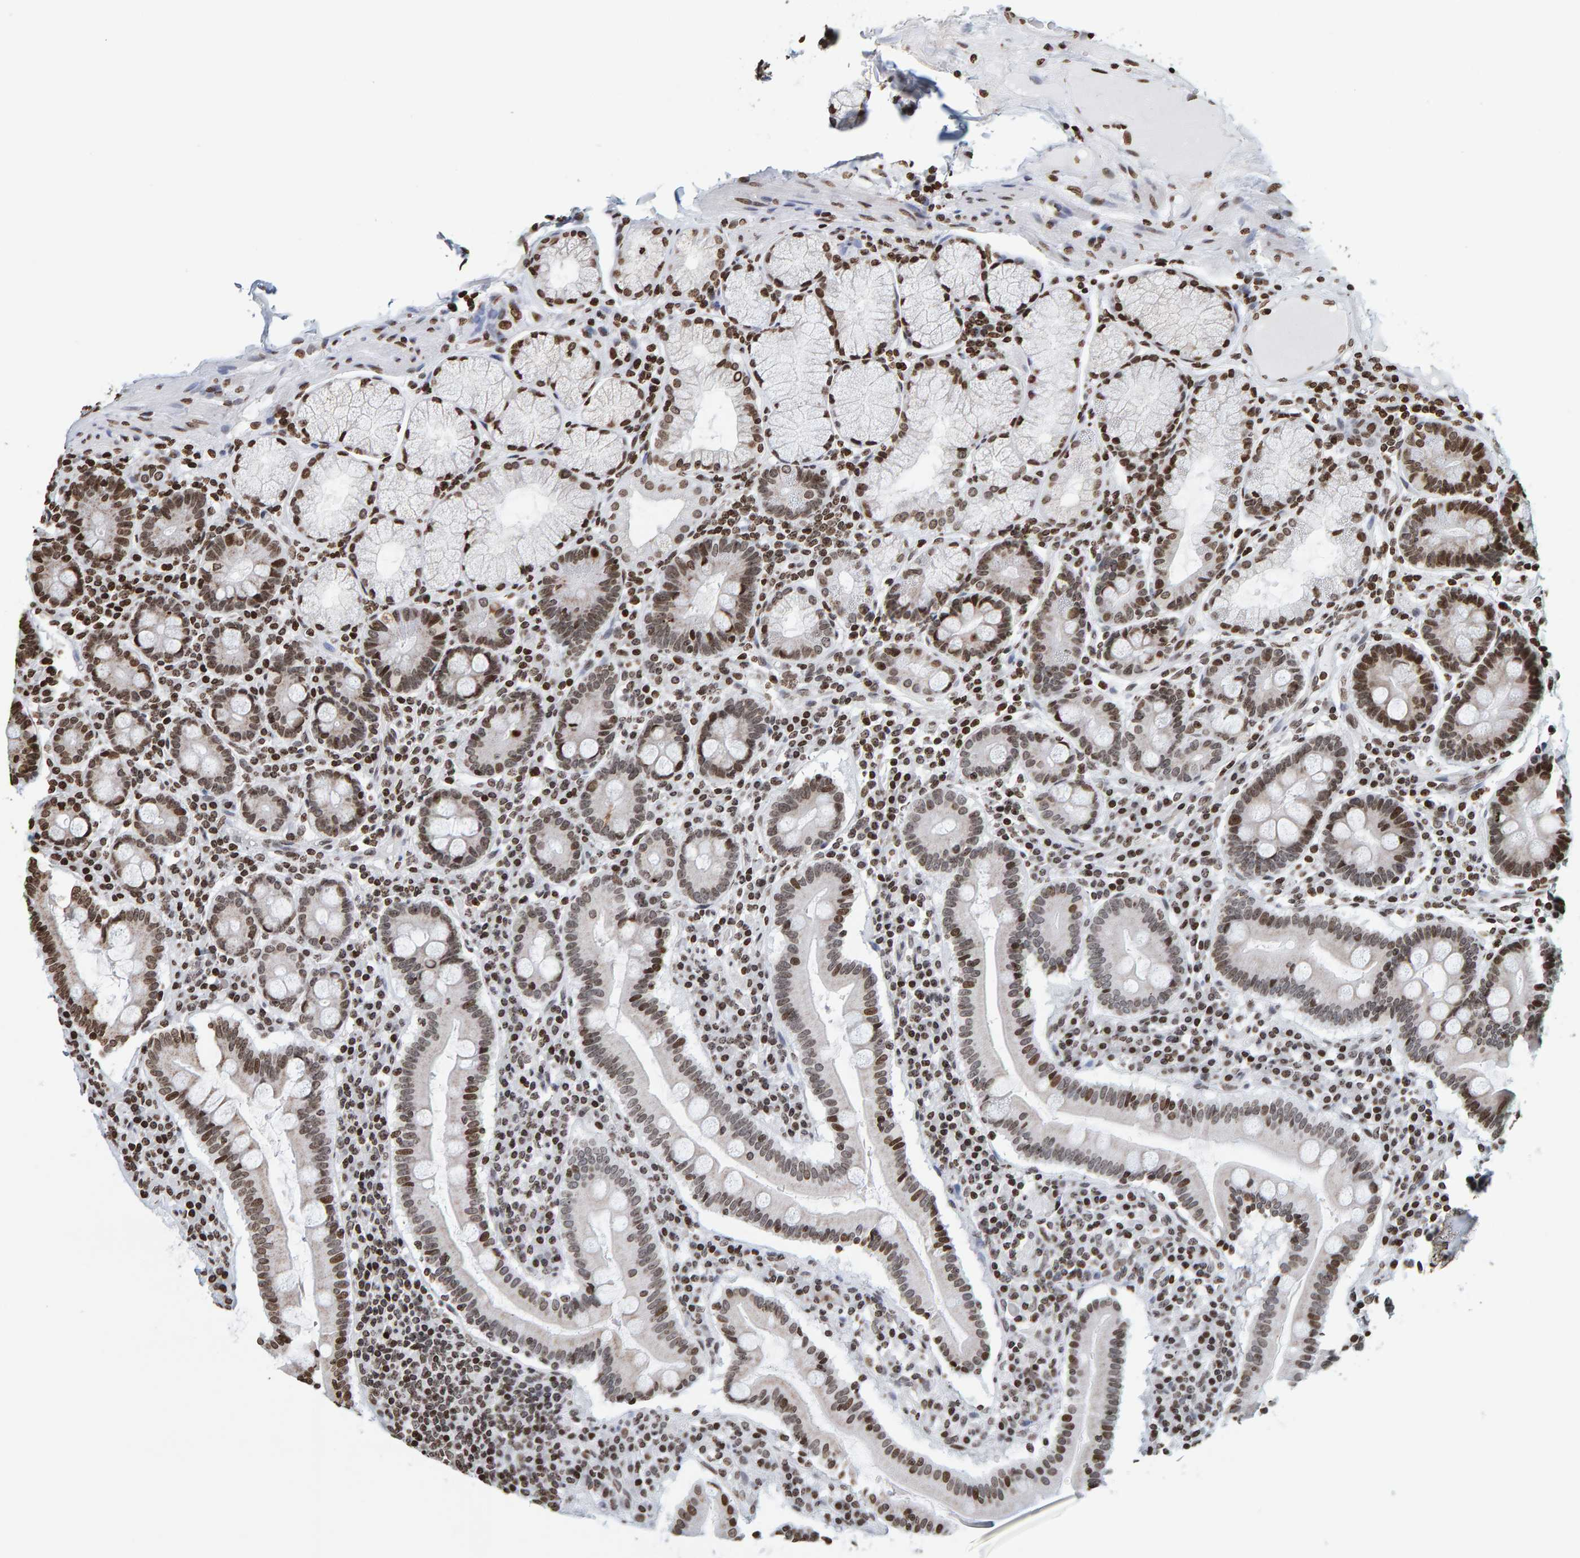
{"staining": {"intensity": "strong", "quantity": ">75%", "location": "nuclear"}, "tissue": "duodenum", "cell_type": "Glandular cells", "image_type": "normal", "snomed": [{"axis": "morphology", "description": "Normal tissue, NOS"}, {"axis": "topography", "description": "Duodenum"}], "caption": "Strong nuclear staining for a protein is appreciated in about >75% of glandular cells of unremarkable duodenum using IHC.", "gene": "BRF2", "patient": {"sex": "male", "age": 50}}